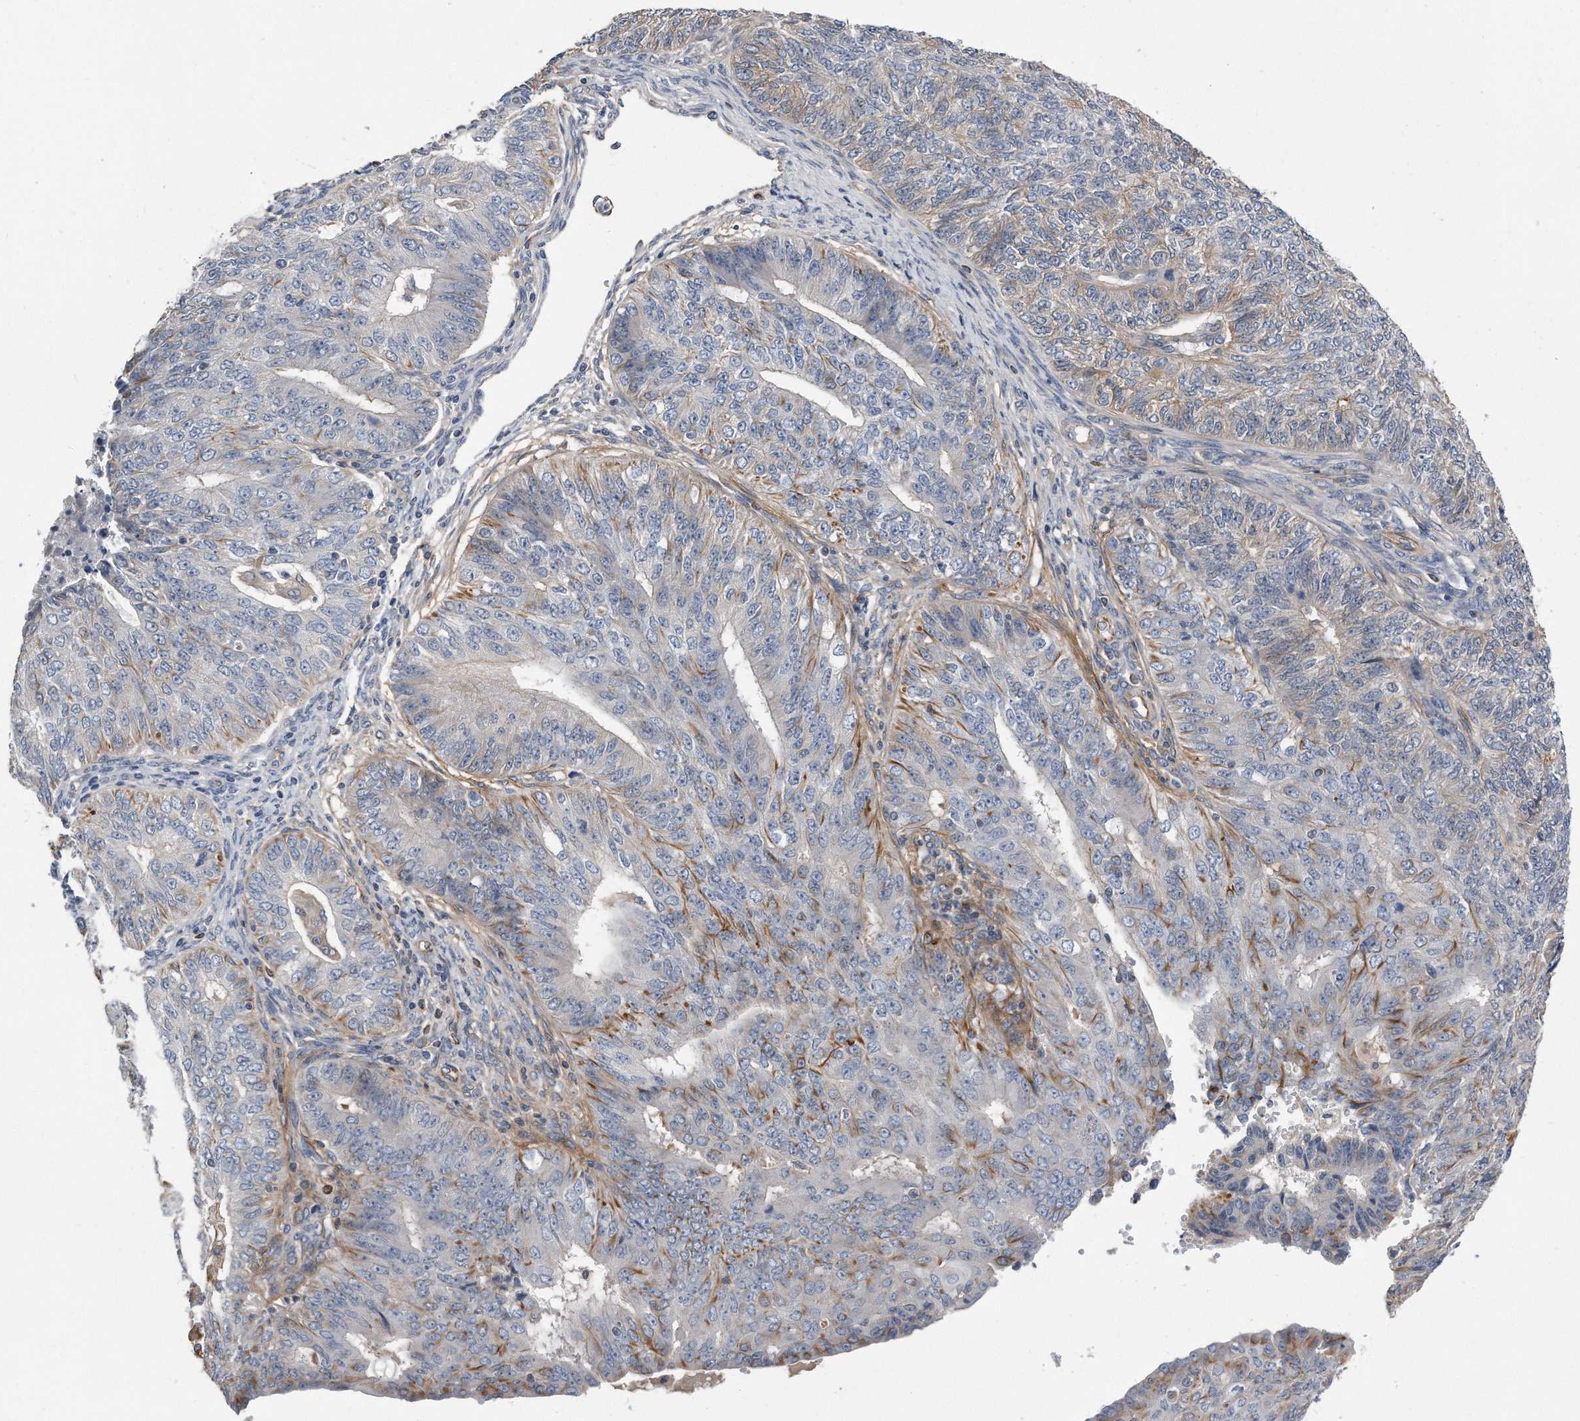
{"staining": {"intensity": "weak", "quantity": "25%-75%", "location": "cytoplasmic/membranous"}, "tissue": "endometrial cancer", "cell_type": "Tumor cells", "image_type": "cancer", "snomed": [{"axis": "morphology", "description": "Adenocarcinoma, NOS"}, {"axis": "topography", "description": "Endometrium"}], "caption": "Immunohistochemical staining of human endometrial cancer (adenocarcinoma) reveals low levels of weak cytoplasmic/membranous staining in approximately 25%-75% of tumor cells.", "gene": "GPC1", "patient": {"sex": "female", "age": 32}}